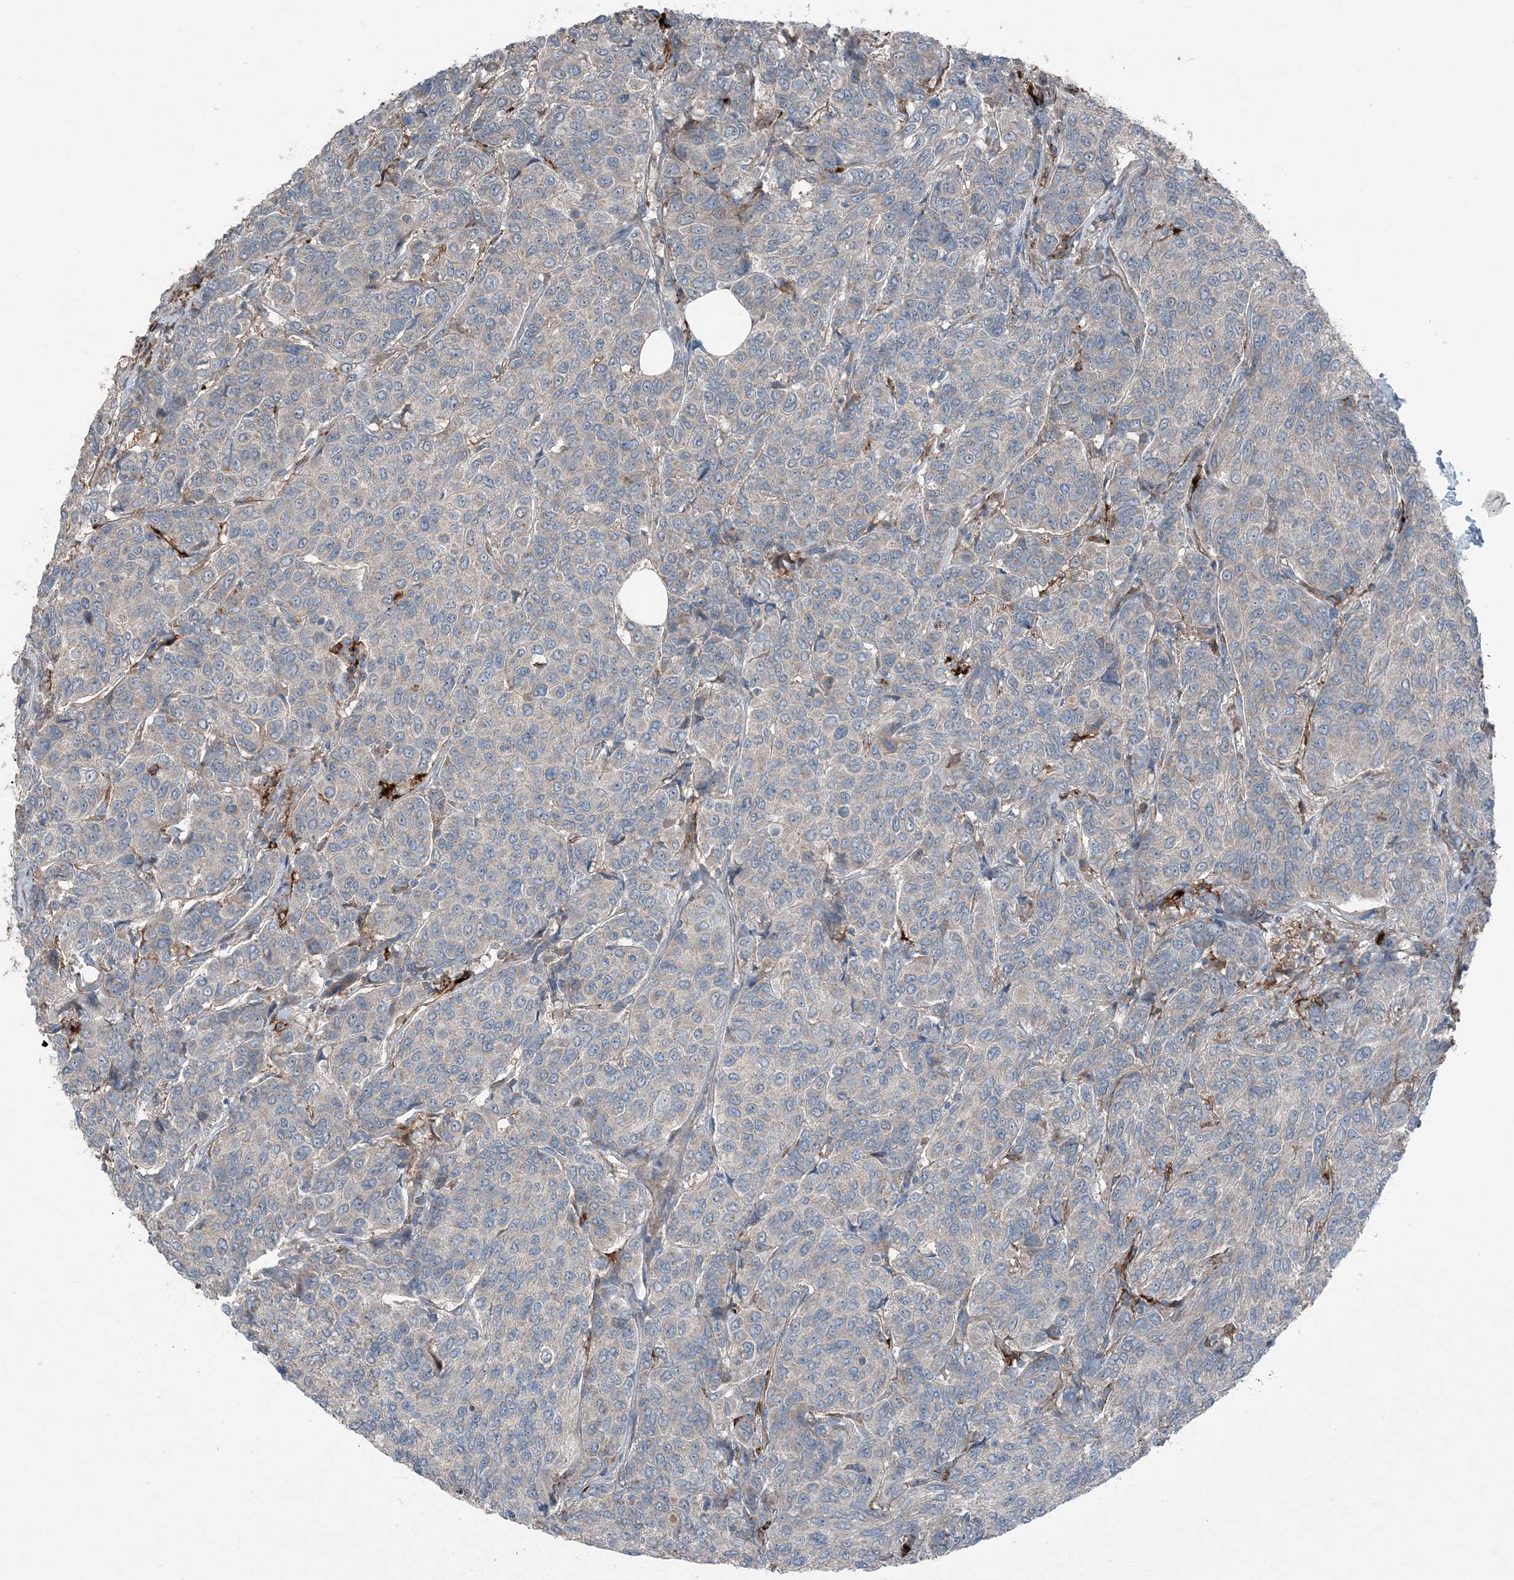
{"staining": {"intensity": "negative", "quantity": "none", "location": "none"}, "tissue": "breast cancer", "cell_type": "Tumor cells", "image_type": "cancer", "snomed": [{"axis": "morphology", "description": "Duct carcinoma"}, {"axis": "topography", "description": "Breast"}], "caption": "Photomicrograph shows no significant protein positivity in tumor cells of breast cancer.", "gene": "KY", "patient": {"sex": "female", "age": 55}}